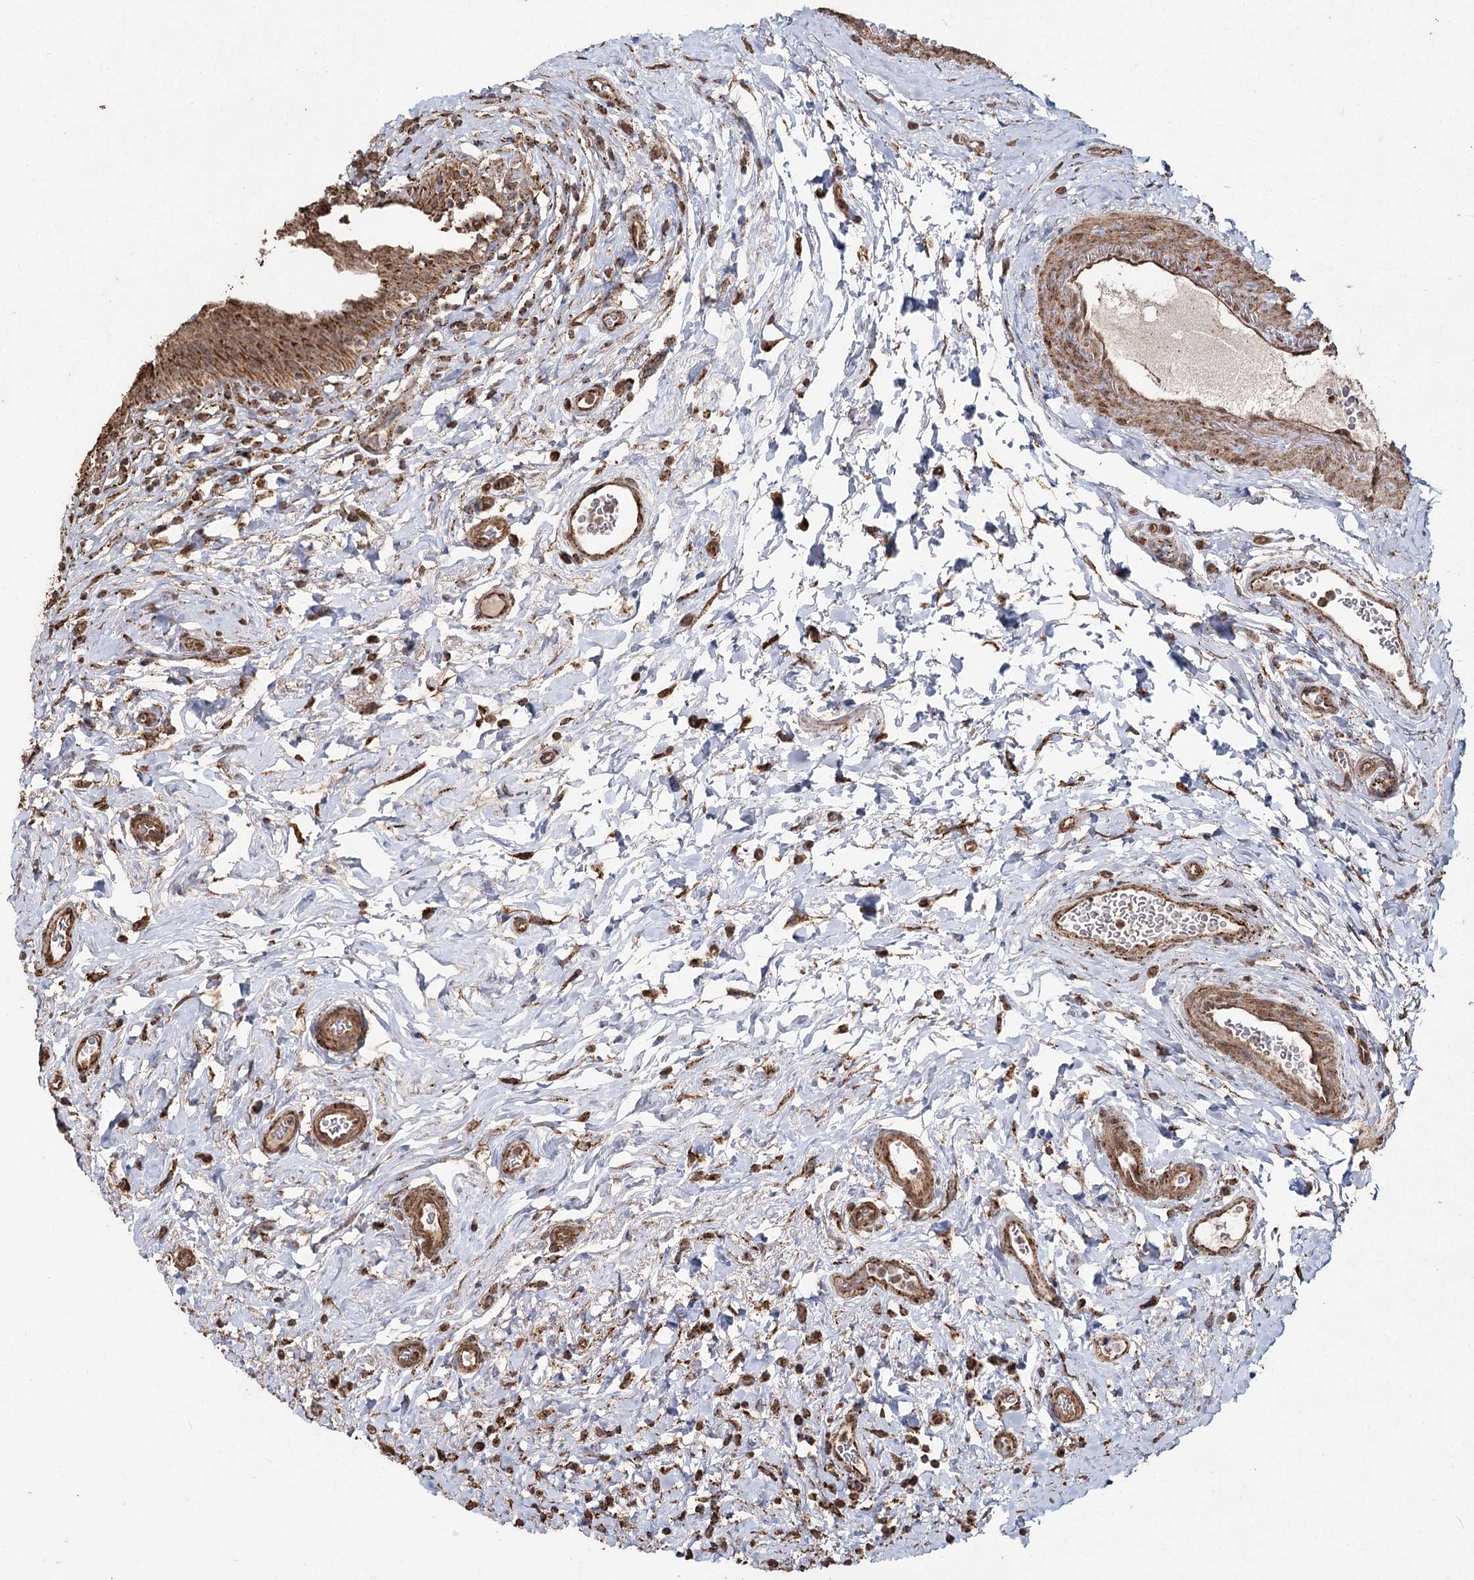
{"staining": {"intensity": "moderate", "quantity": ">75%", "location": "cytoplasmic/membranous"}, "tissue": "urinary bladder", "cell_type": "Urothelial cells", "image_type": "normal", "snomed": [{"axis": "morphology", "description": "Normal tissue, NOS"}, {"axis": "topography", "description": "Urinary bladder"}], "caption": "The histopathology image displays staining of unremarkable urinary bladder, revealing moderate cytoplasmic/membranous protein staining (brown color) within urothelial cells.", "gene": "SLF2", "patient": {"sex": "male", "age": 83}}